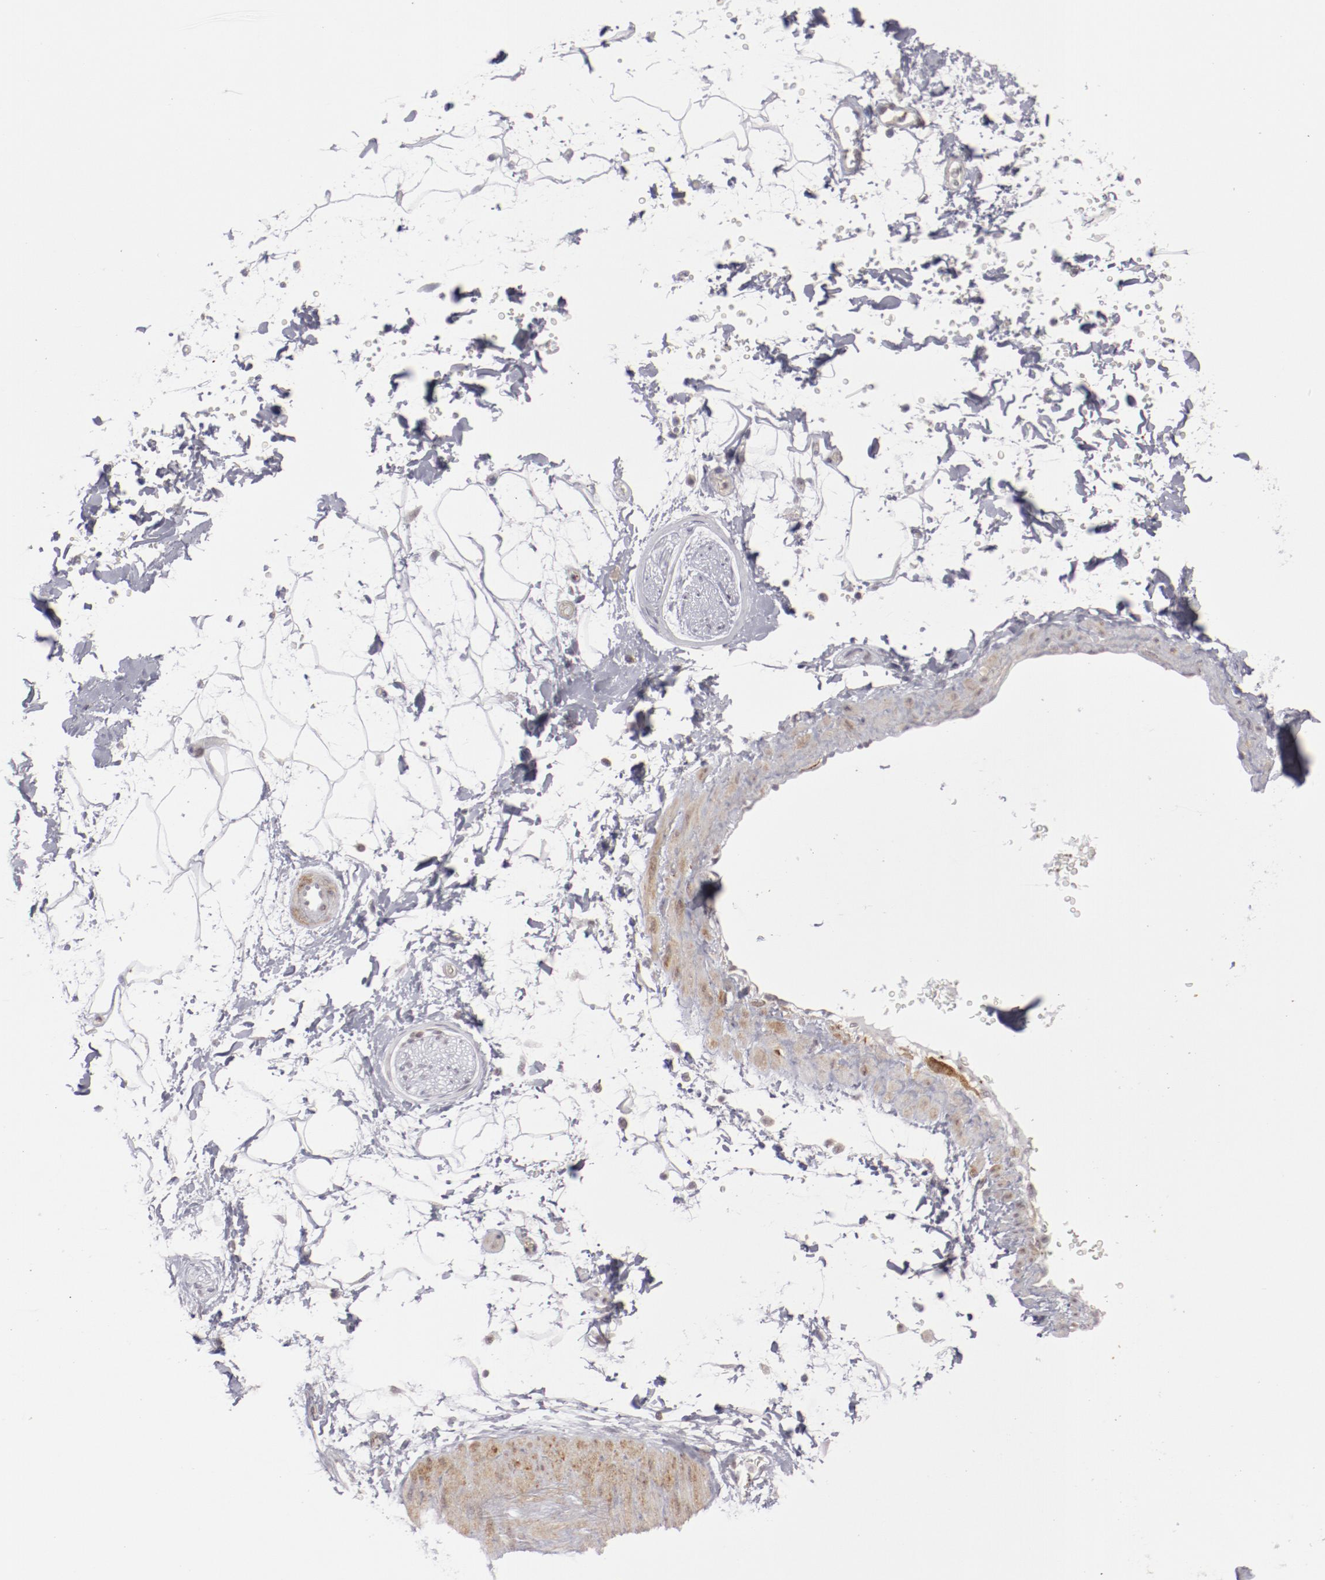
{"staining": {"intensity": "negative", "quantity": "none", "location": "none"}, "tissue": "adipose tissue", "cell_type": "Adipocytes", "image_type": "normal", "snomed": [{"axis": "morphology", "description": "Normal tissue, NOS"}, {"axis": "topography", "description": "Soft tissue"}], "caption": "An IHC micrograph of unremarkable adipose tissue is shown. There is no staining in adipocytes of adipose tissue. (Immunohistochemistry, brightfield microscopy, high magnification).", "gene": "LEF1", "patient": {"sex": "male", "age": 72}}